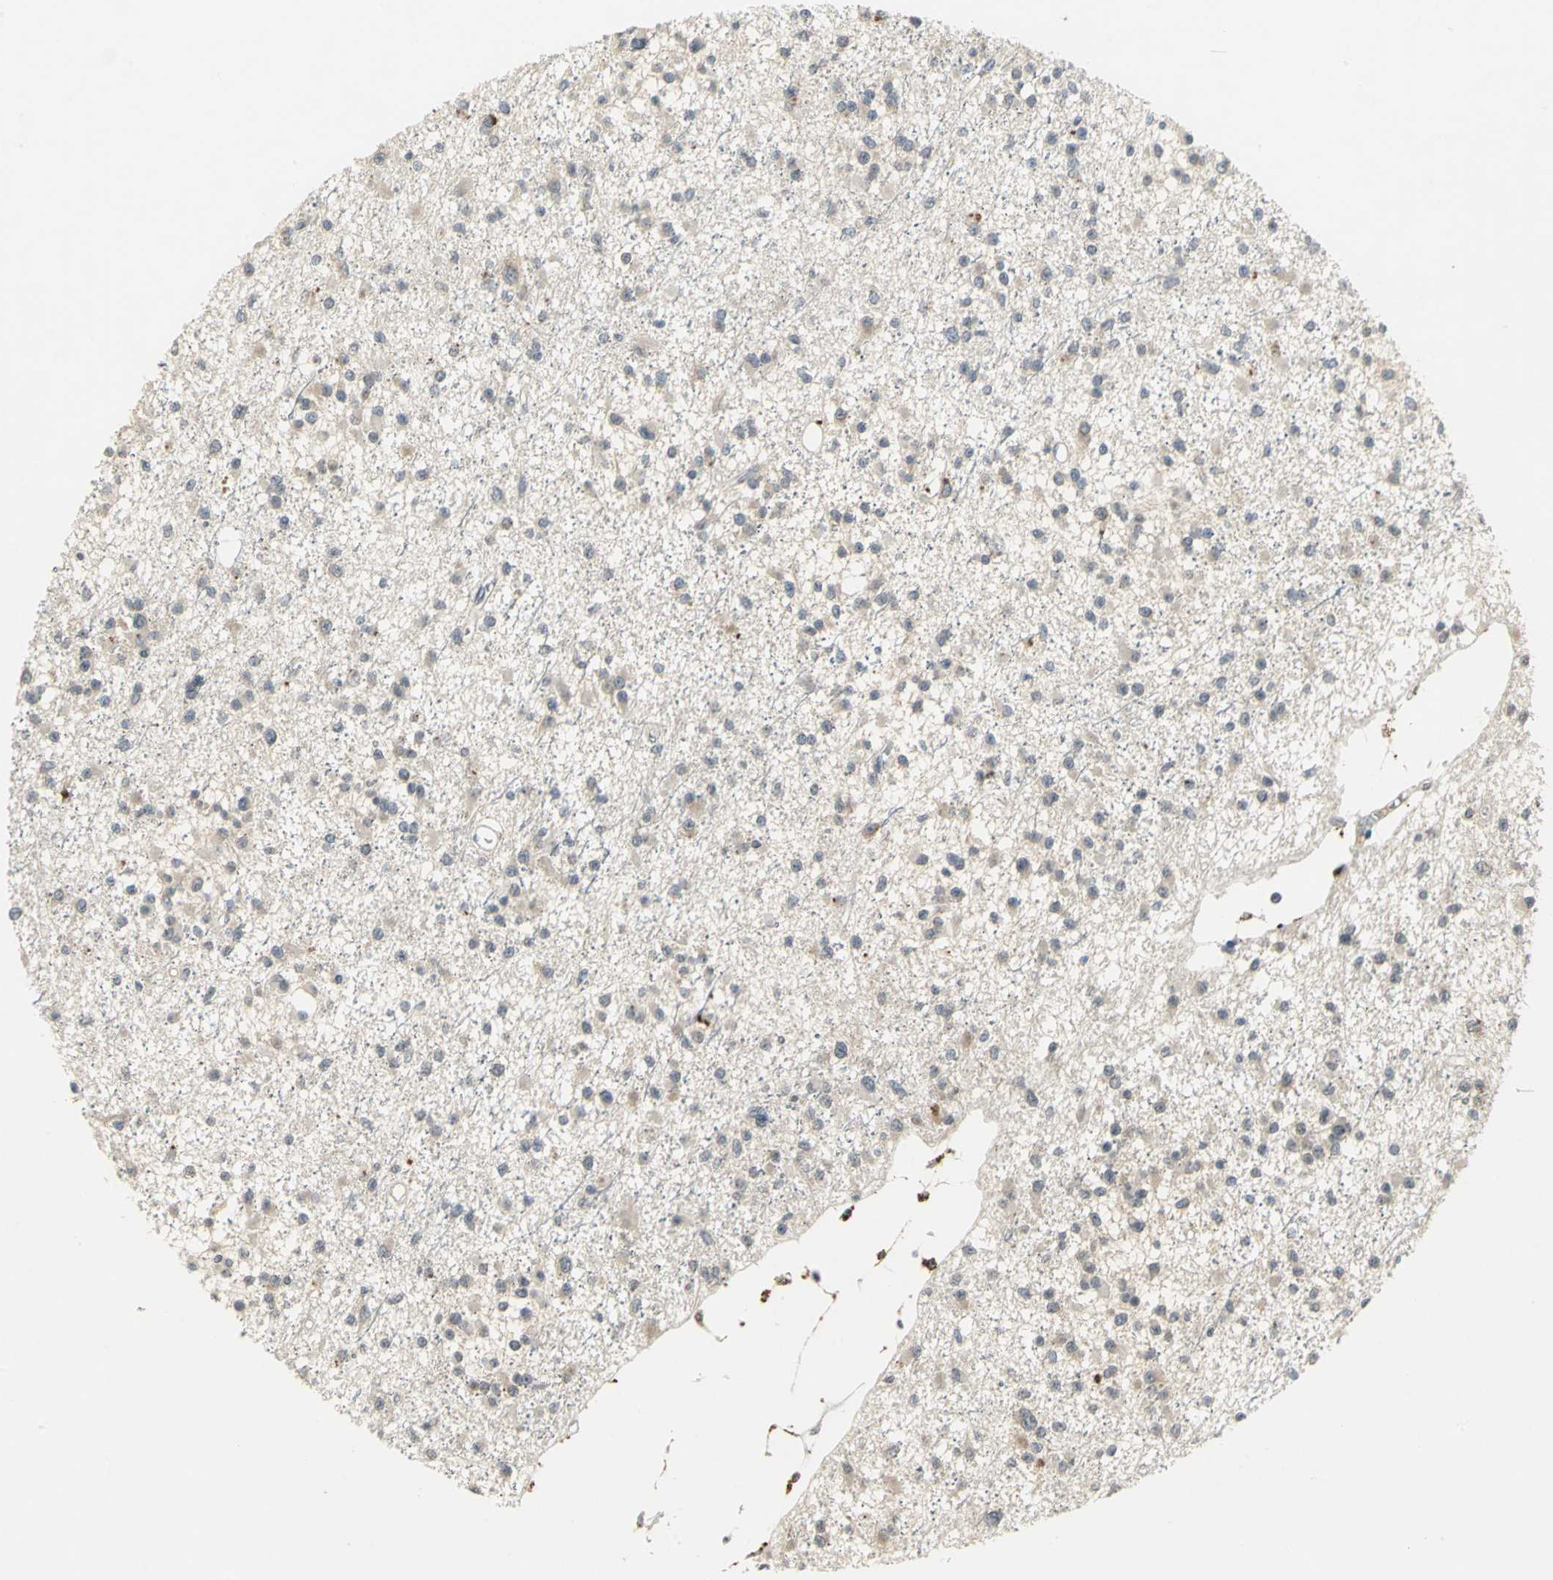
{"staining": {"intensity": "negative", "quantity": "none", "location": "none"}, "tissue": "glioma", "cell_type": "Tumor cells", "image_type": "cancer", "snomed": [{"axis": "morphology", "description": "Glioma, malignant, Low grade"}, {"axis": "topography", "description": "Brain"}], "caption": "Histopathology image shows no significant protein positivity in tumor cells of malignant glioma (low-grade). (DAB (3,3'-diaminobenzidine) immunohistochemistry visualized using brightfield microscopy, high magnification).", "gene": "PTGDS", "patient": {"sex": "female", "age": 22}}